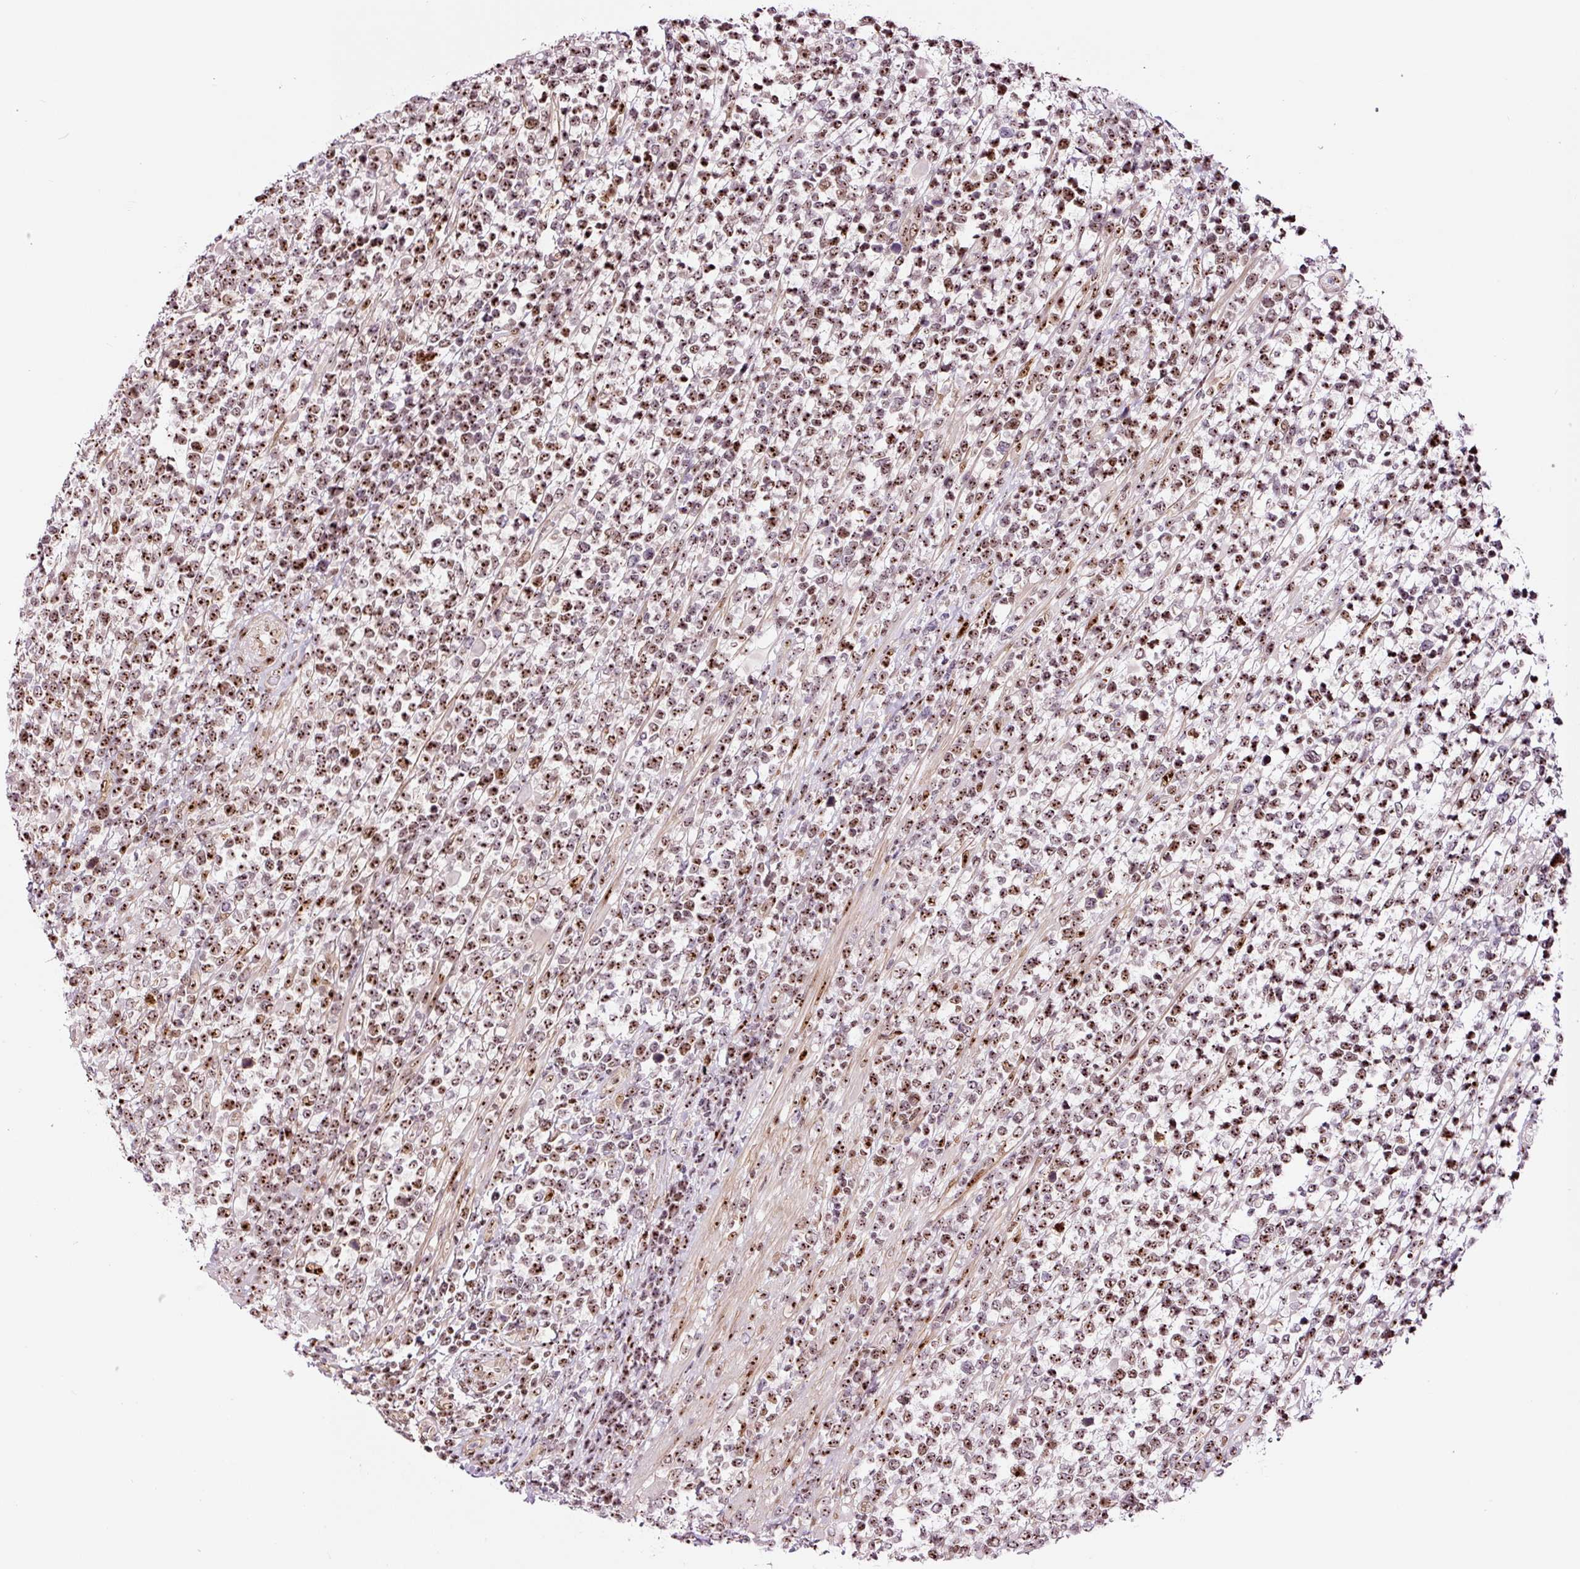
{"staining": {"intensity": "moderate", "quantity": ">75%", "location": "nuclear"}, "tissue": "lymphoma", "cell_type": "Tumor cells", "image_type": "cancer", "snomed": [{"axis": "morphology", "description": "Malignant lymphoma, non-Hodgkin's type, High grade"}, {"axis": "topography", "description": "Soft tissue"}], "caption": "Immunohistochemistry of human malignant lymphoma, non-Hodgkin's type (high-grade) exhibits medium levels of moderate nuclear staining in approximately >75% of tumor cells.", "gene": "GNL3", "patient": {"sex": "female", "age": 56}}